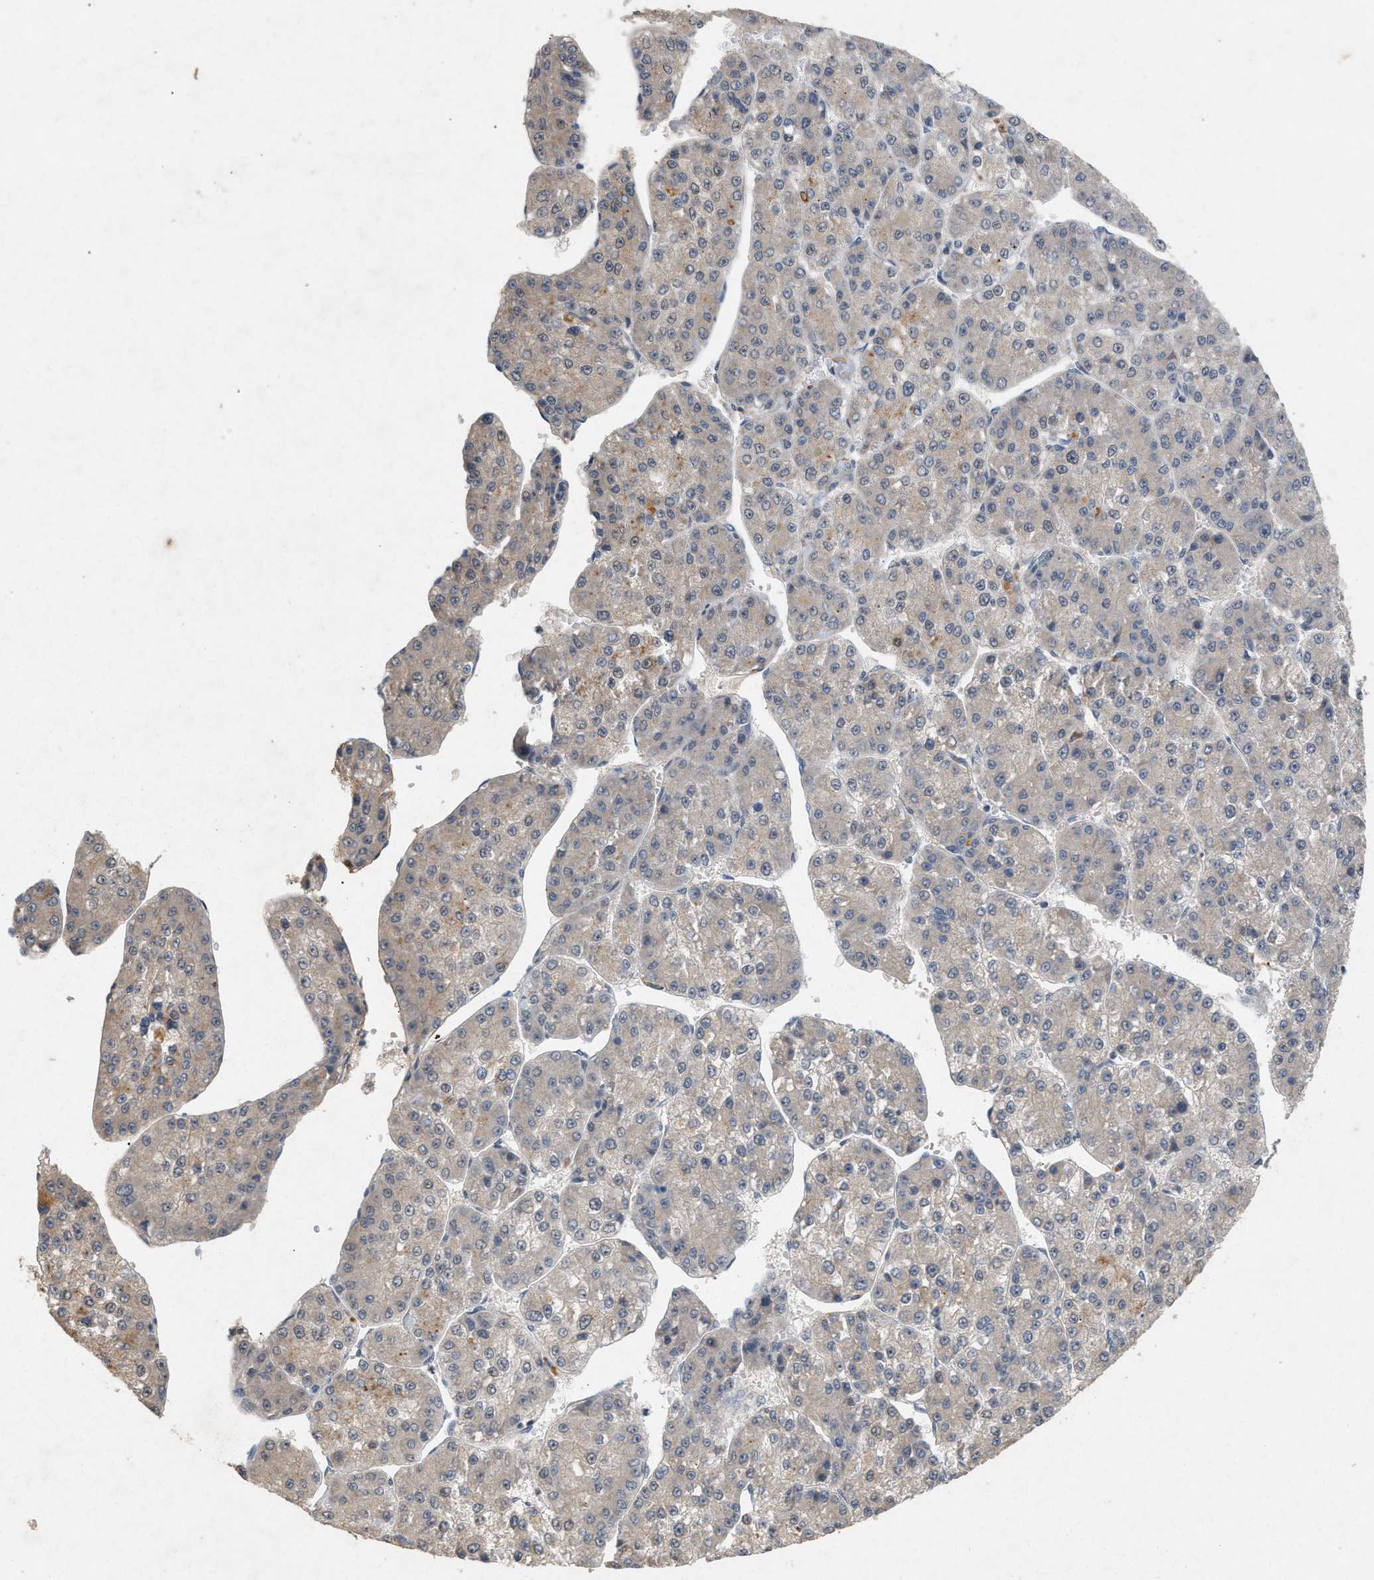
{"staining": {"intensity": "weak", "quantity": "<25%", "location": "cytoplasmic/membranous"}, "tissue": "liver cancer", "cell_type": "Tumor cells", "image_type": "cancer", "snomed": [{"axis": "morphology", "description": "Carcinoma, Hepatocellular, NOS"}, {"axis": "topography", "description": "Liver"}], "caption": "The immunohistochemistry histopathology image has no significant staining in tumor cells of liver cancer tissue.", "gene": "DCAF7", "patient": {"sex": "female", "age": 73}}